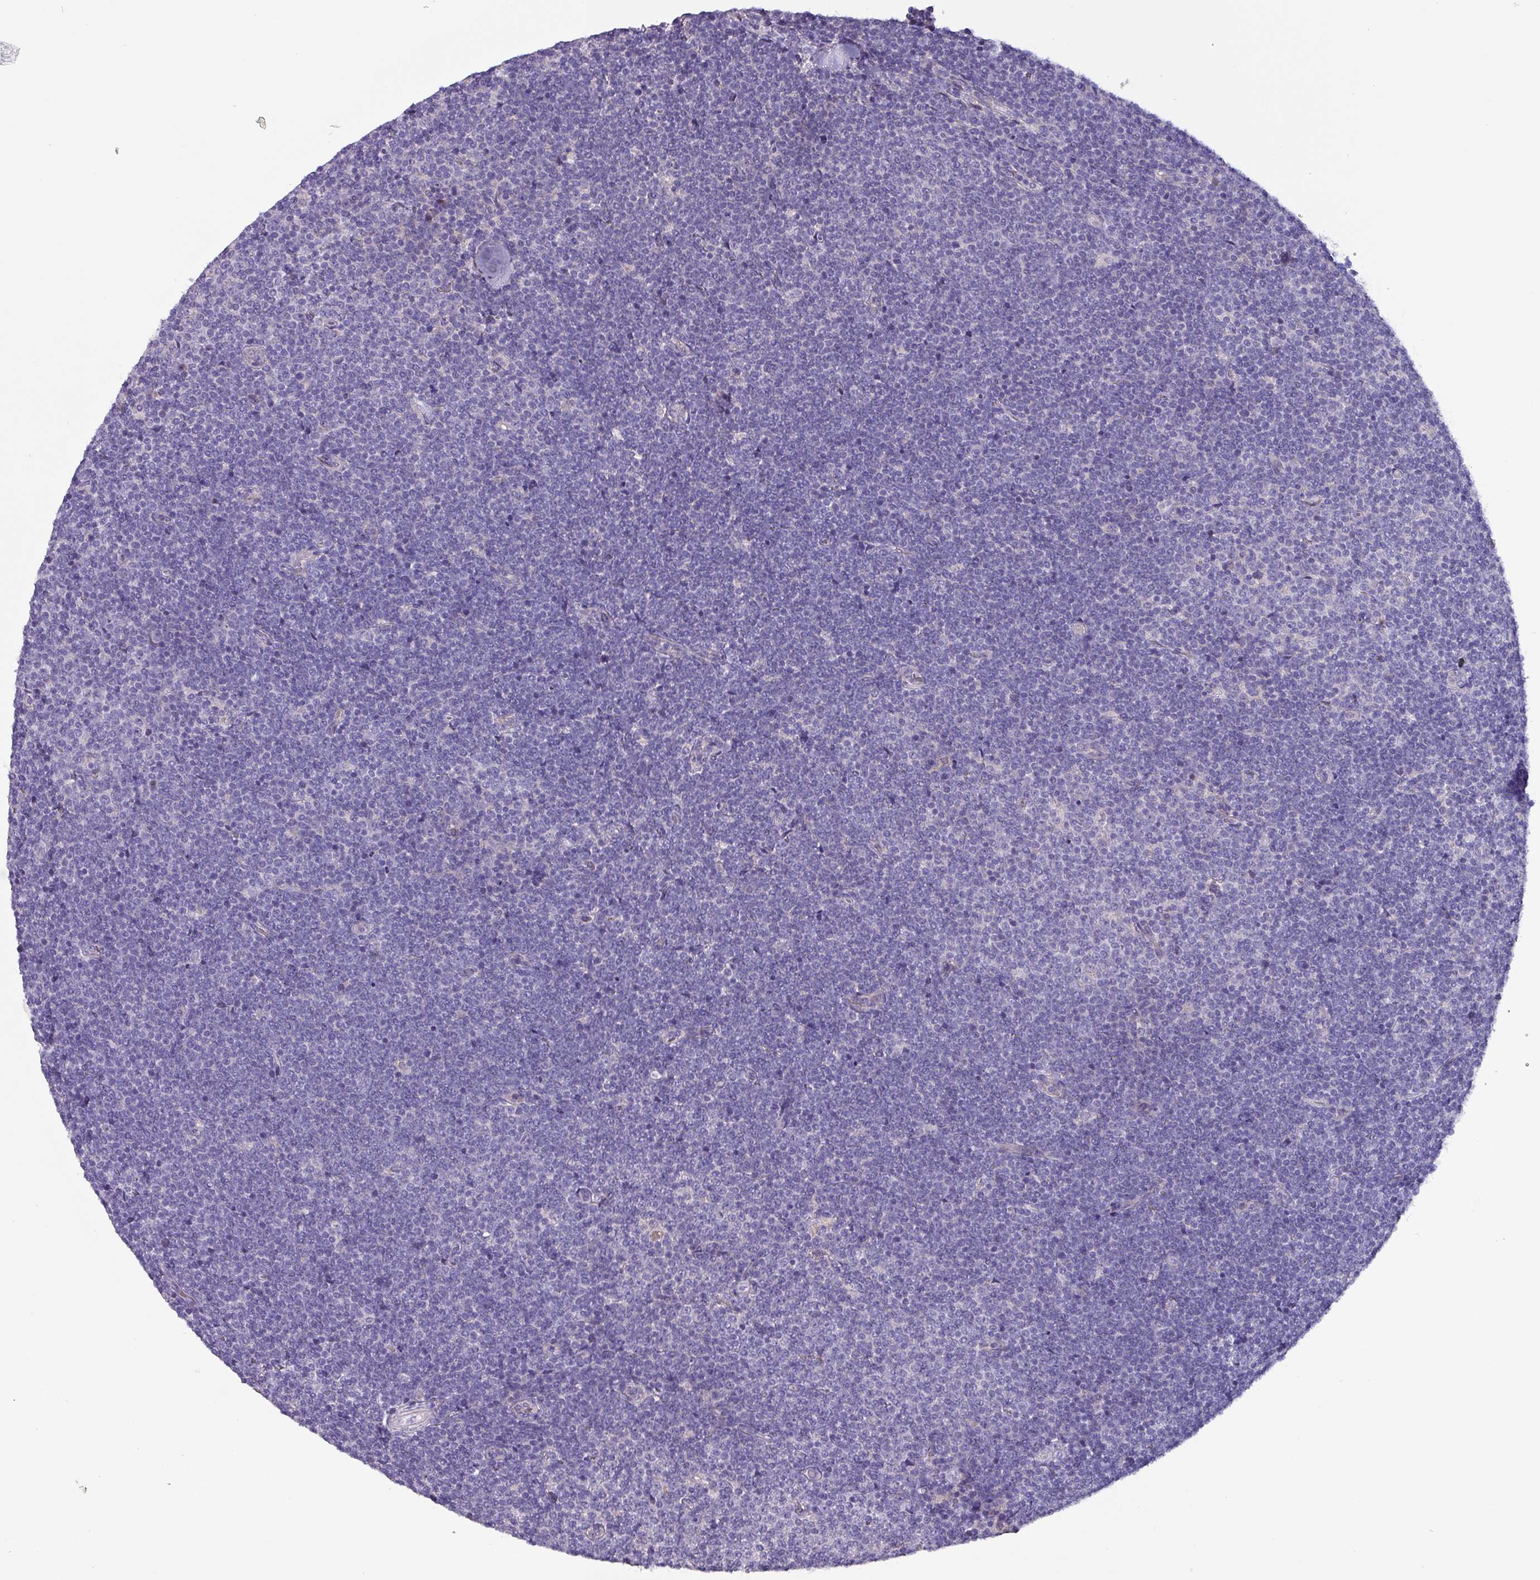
{"staining": {"intensity": "negative", "quantity": "none", "location": "none"}, "tissue": "lymphoma", "cell_type": "Tumor cells", "image_type": "cancer", "snomed": [{"axis": "morphology", "description": "Malignant lymphoma, non-Hodgkin's type, Low grade"}, {"axis": "topography", "description": "Lymph node"}], "caption": "High magnification brightfield microscopy of low-grade malignant lymphoma, non-Hodgkin's type stained with DAB (3,3'-diaminobenzidine) (brown) and counterstained with hematoxylin (blue): tumor cells show no significant staining.", "gene": "HSD3B7", "patient": {"sex": "male", "age": 48}}